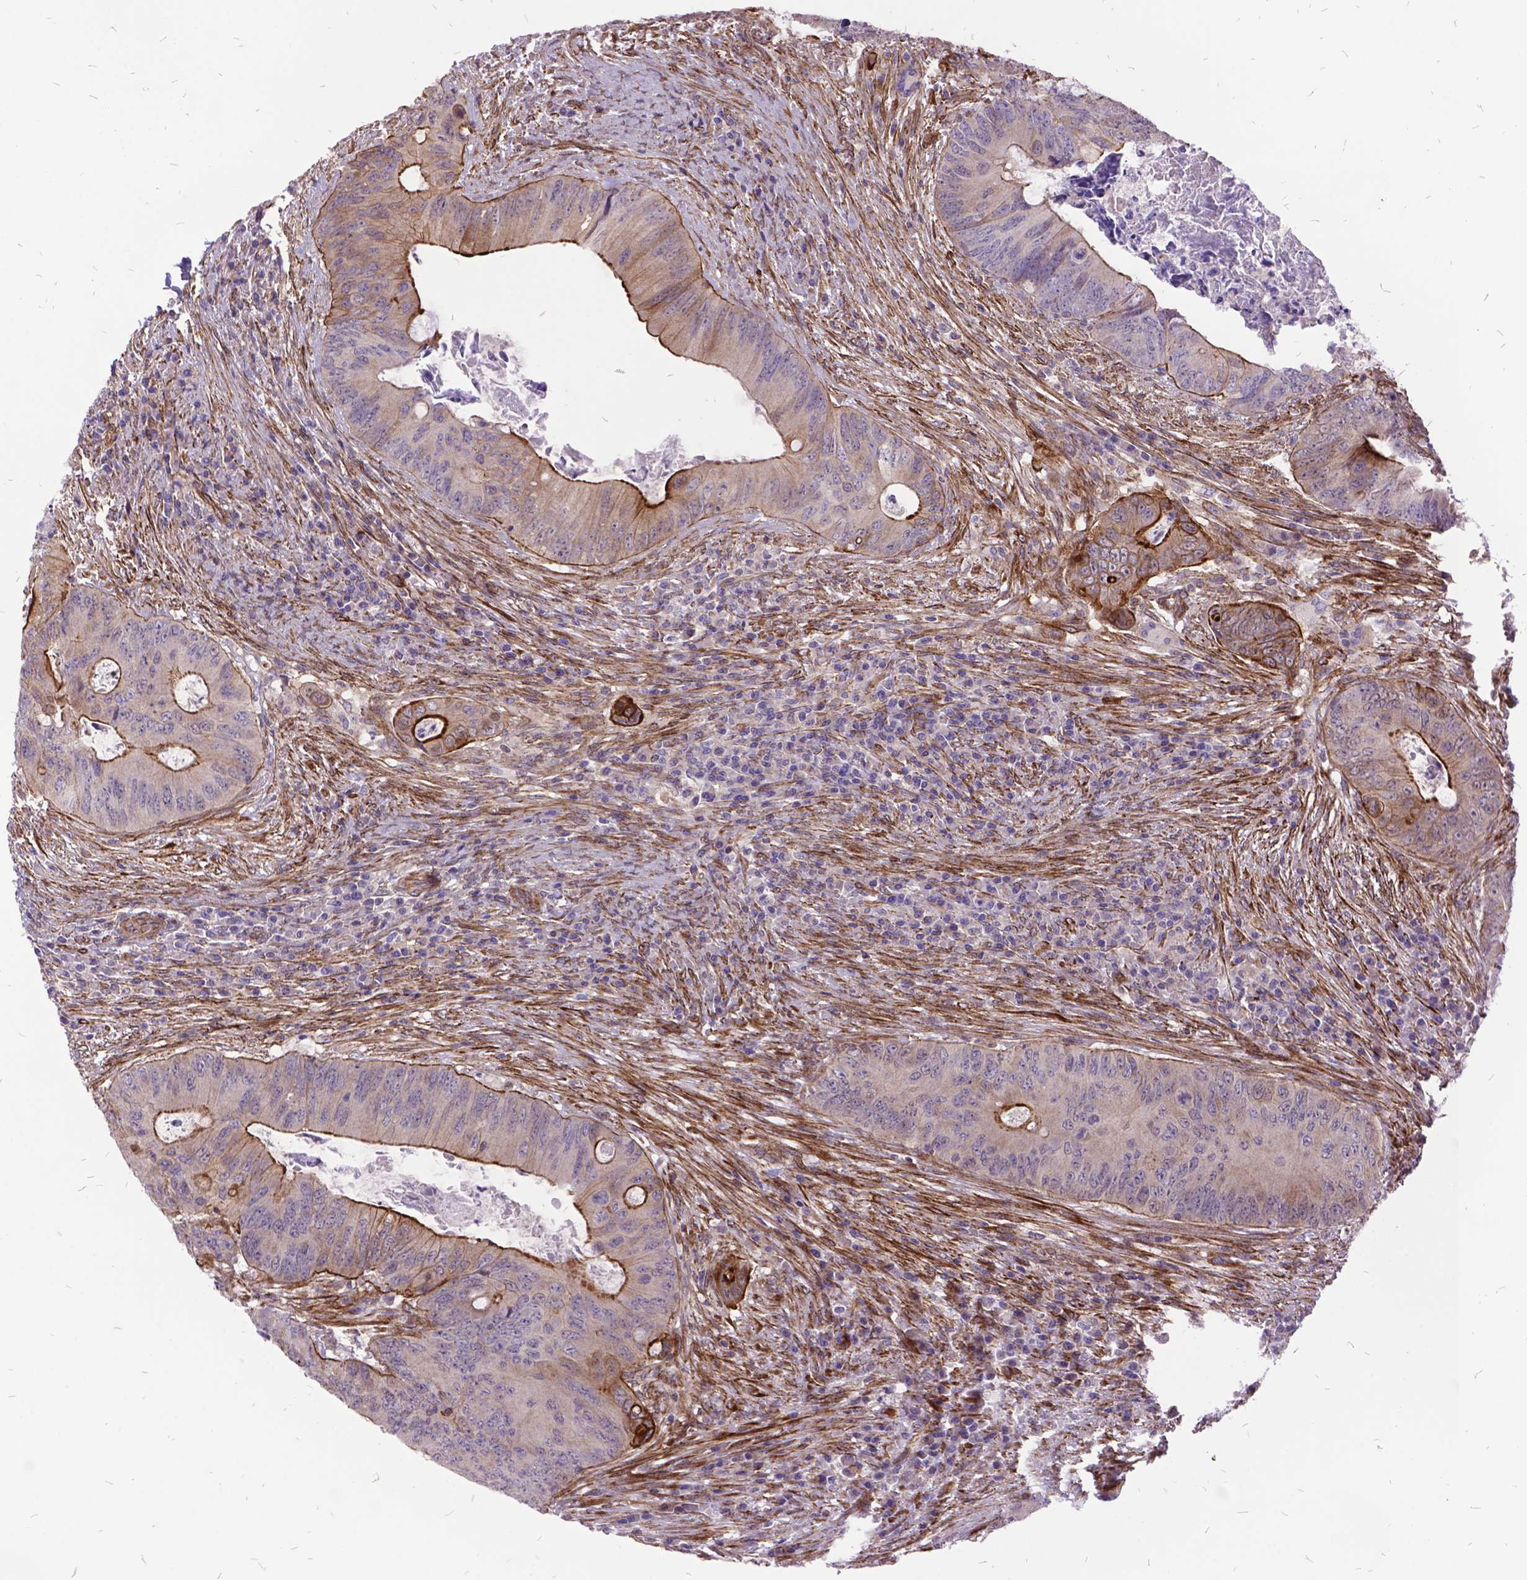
{"staining": {"intensity": "moderate", "quantity": "25%-75%", "location": "cytoplasmic/membranous"}, "tissue": "colorectal cancer", "cell_type": "Tumor cells", "image_type": "cancer", "snomed": [{"axis": "morphology", "description": "Adenocarcinoma, NOS"}, {"axis": "topography", "description": "Colon"}], "caption": "There is medium levels of moderate cytoplasmic/membranous staining in tumor cells of colorectal cancer (adenocarcinoma), as demonstrated by immunohistochemical staining (brown color).", "gene": "GRB7", "patient": {"sex": "female", "age": 74}}